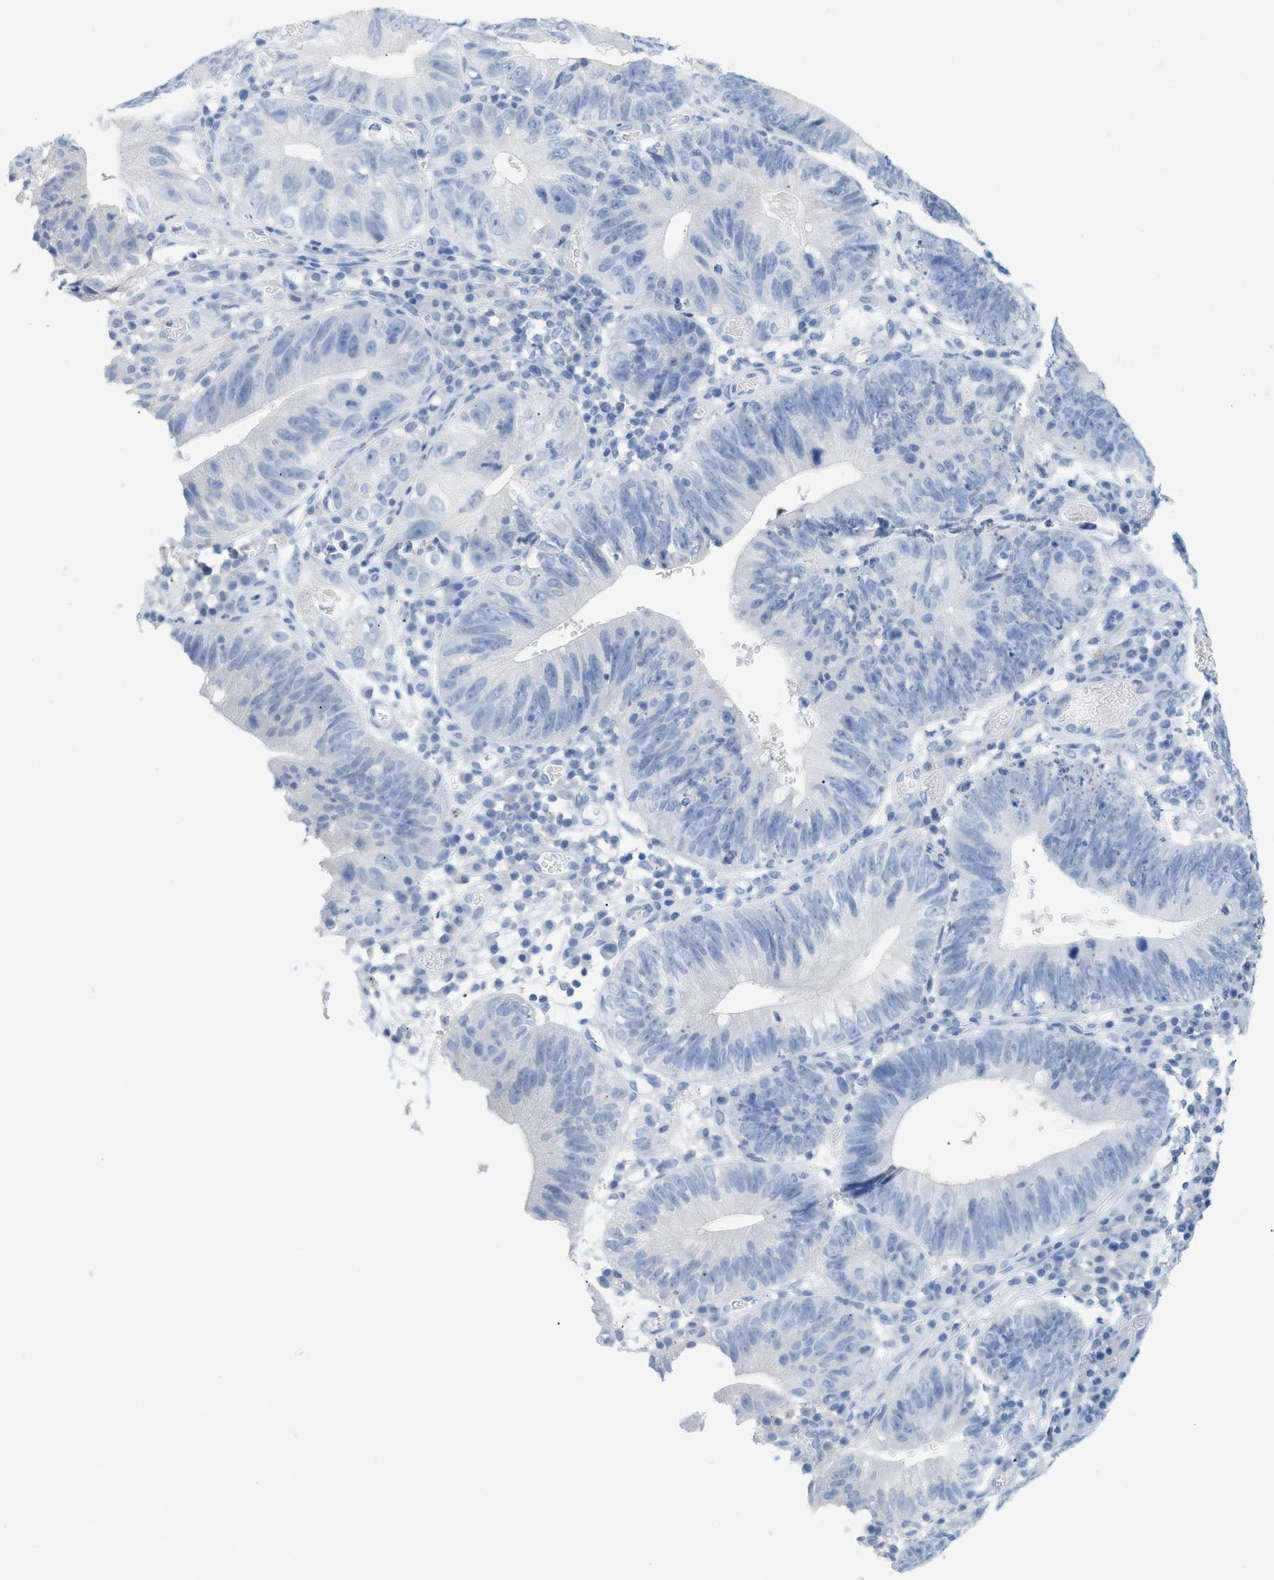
{"staining": {"intensity": "negative", "quantity": "none", "location": "none"}, "tissue": "stomach cancer", "cell_type": "Tumor cells", "image_type": "cancer", "snomed": [{"axis": "morphology", "description": "Adenocarcinoma, NOS"}, {"axis": "topography", "description": "Stomach"}], "caption": "This micrograph is of stomach cancer (adenocarcinoma) stained with immunohistochemistry to label a protein in brown with the nuclei are counter-stained blue. There is no staining in tumor cells. (Brightfield microscopy of DAB immunohistochemistry (IHC) at high magnification).", "gene": "PAPPA", "patient": {"sex": "male", "age": 59}}